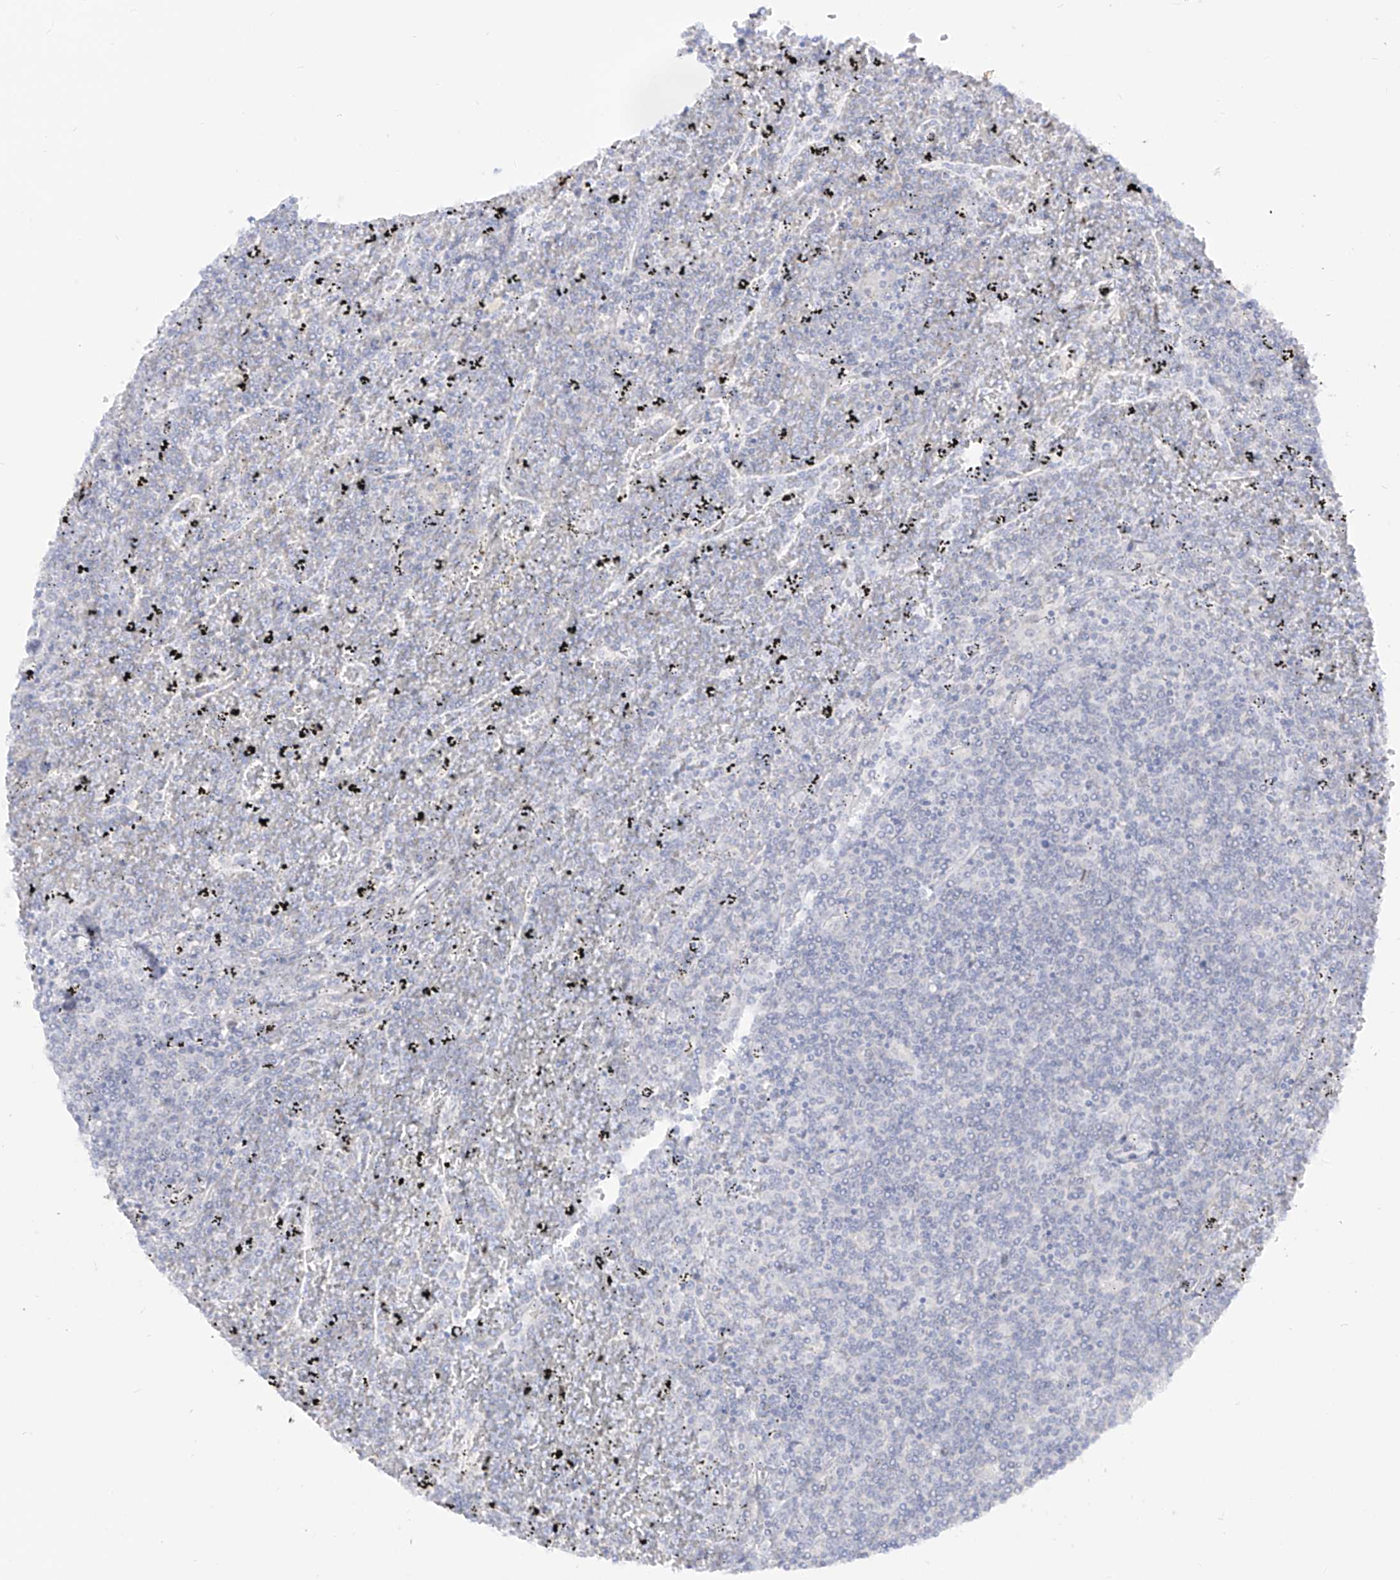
{"staining": {"intensity": "negative", "quantity": "none", "location": "none"}, "tissue": "lymphoma", "cell_type": "Tumor cells", "image_type": "cancer", "snomed": [{"axis": "morphology", "description": "Malignant lymphoma, non-Hodgkin's type, Low grade"}, {"axis": "topography", "description": "Spleen"}], "caption": "High magnification brightfield microscopy of malignant lymphoma, non-Hodgkin's type (low-grade) stained with DAB (3,3'-diaminobenzidine) (brown) and counterstained with hematoxylin (blue): tumor cells show no significant positivity. The staining was performed using DAB (3,3'-diaminobenzidine) to visualize the protein expression in brown, while the nuclei were stained in blue with hematoxylin (Magnification: 20x).", "gene": "DMKN", "patient": {"sex": "female", "age": 19}}